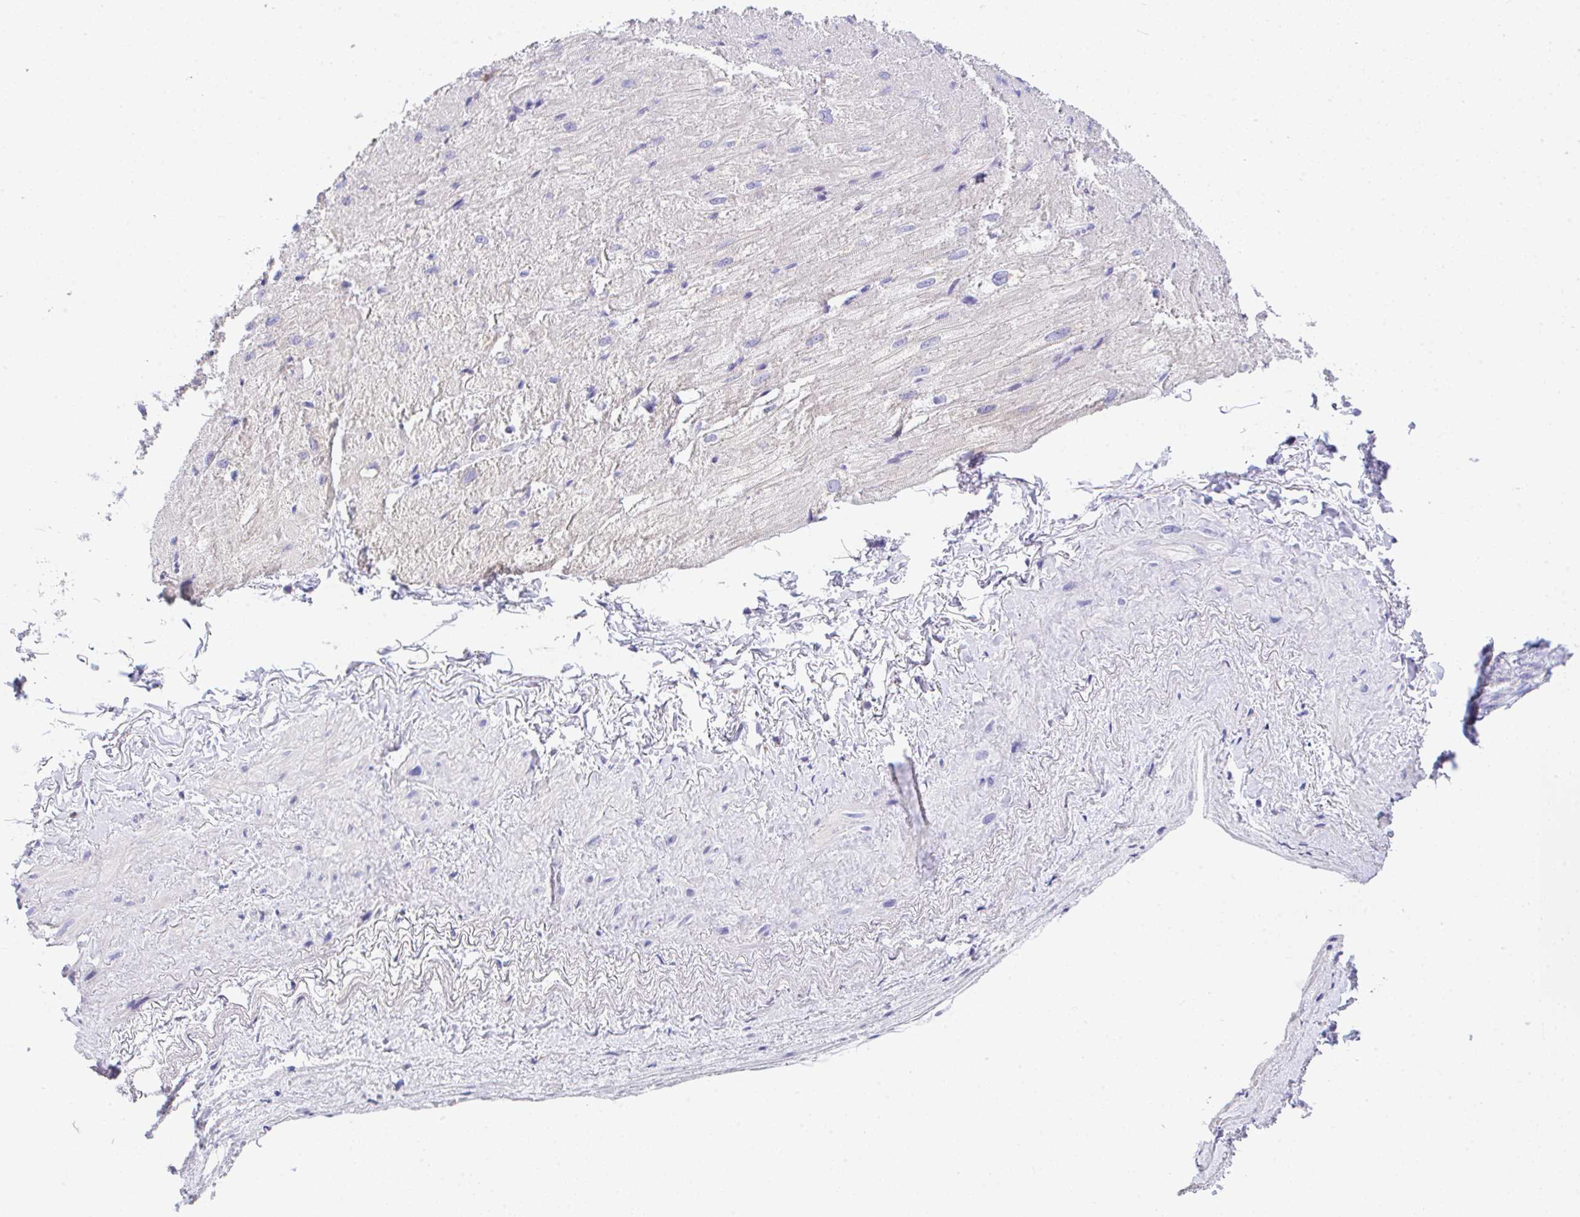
{"staining": {"intensity": "negative", "quantity": "none", "location": "none"}, "tissue": "heart muscle", "cell_type": "Cardiomyocytes", "image_type": "normal", "snomed": [{"axis": "morphology", "description": "Normal tissue, NOS"}, {"axis": "topography", "description": "Heart"}], "caption": "Immunohistochemistry photomicrograph of normal human heart muscle stained for a protein (brown), which reveals no staining in cardiomyocytes. (DAB immunohistochemistry visualized using brightfield microscopy, high magnification).", "gene": "SERPINE3", "patient": {"sex": "male", "age": 62}}